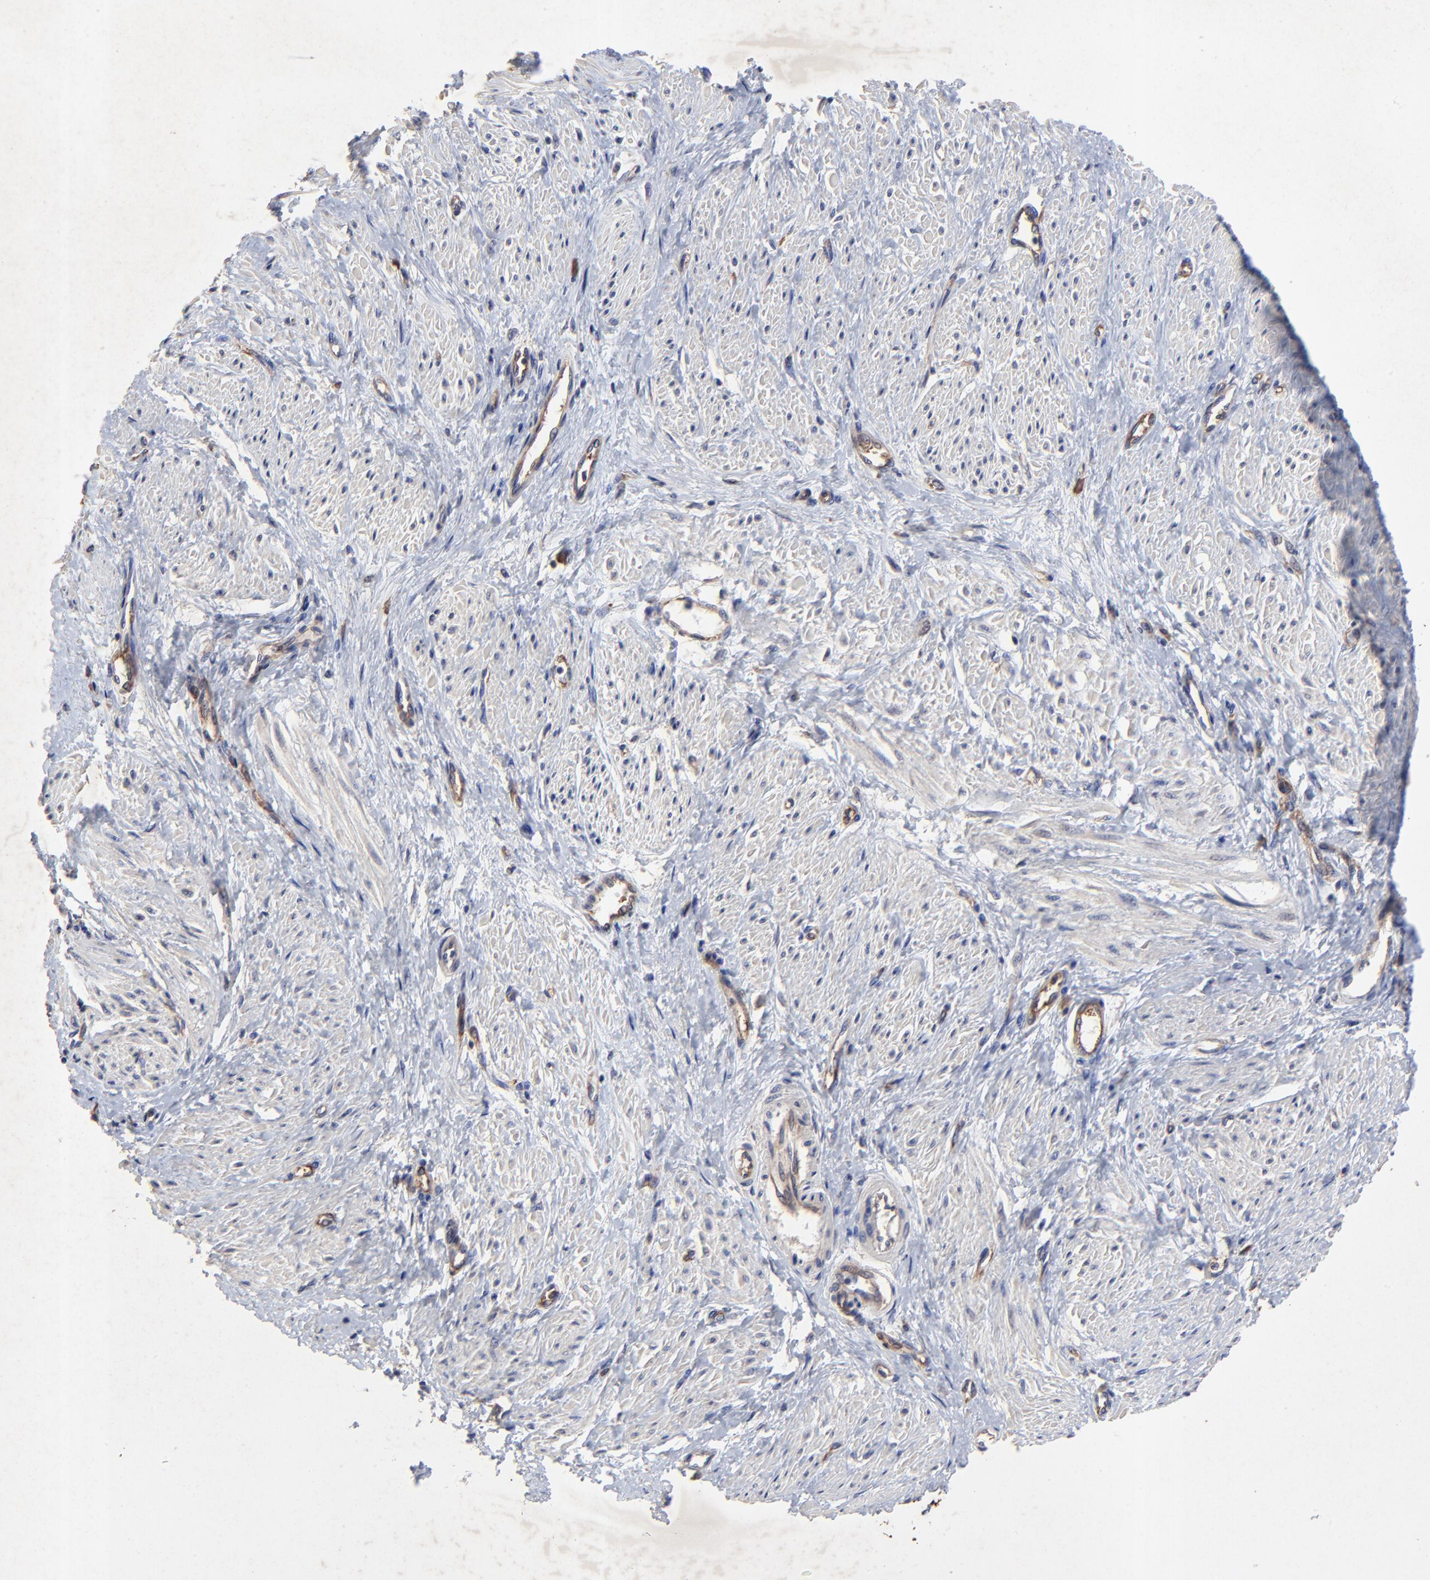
{"staining": {"intensity": "negative", "quantity": "none", "location": "none"}, "tissue": "smooth muscle", "cell_type": "Smooth muscle cells", "image_type": "normal", "snomed": [{"axis": "morphology", "description": "Normal tissue, NOS"}, {"axis": "topography", "description": "Smooth muscle"}, {"axis": "topography", "description": "Uterus"}], "caption": "Photomicrograph shows no significant protein positivity in smooth muscle cells of benign smooth muscle.", "gene": "SULF2", "patient": {"sex": "female", "age": 39}}